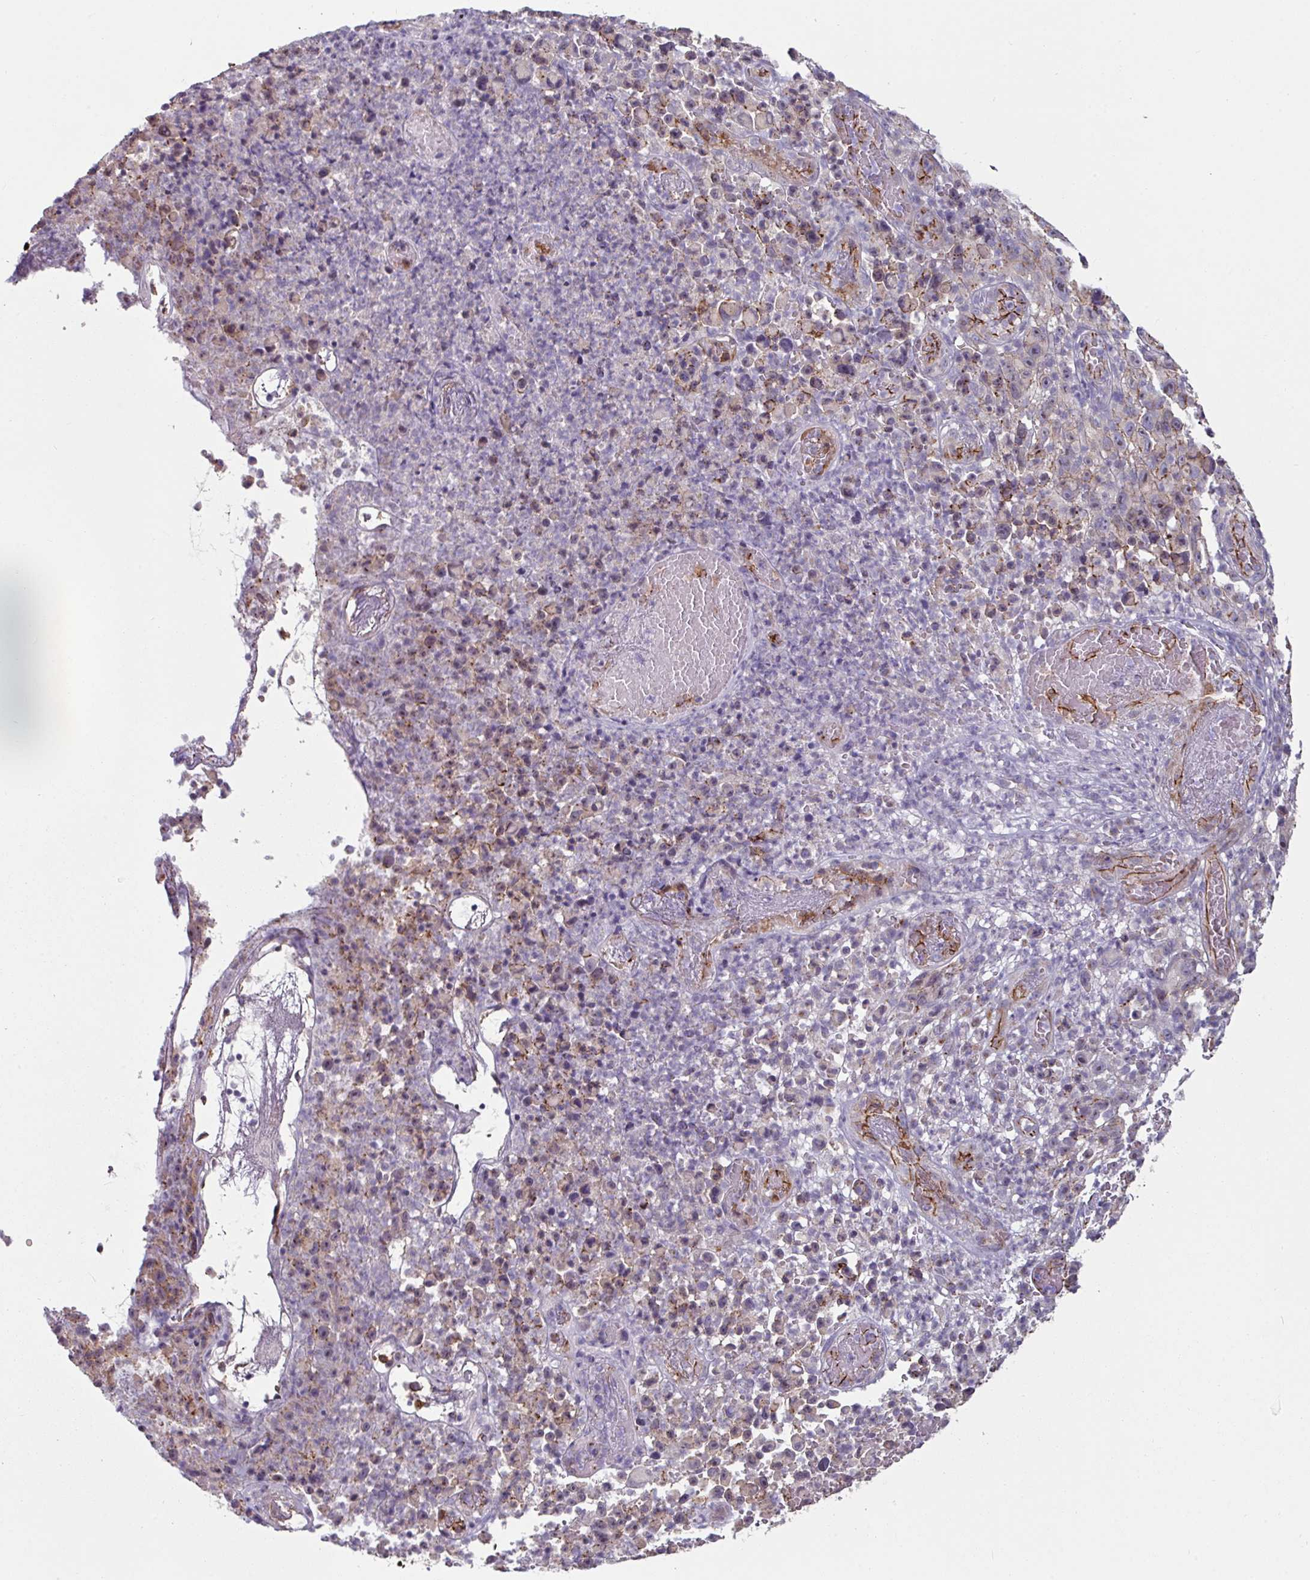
{"staining": {"intensity": "weak", "quantity": "<25%", "location": "nuclear"}, "tissue": "melanoma", "cell_type": "Tumor cells", "image_type": "cancer", "snomed": [{"axis": "morphology", "description": "Malignant melanoma, NOS"}, {"axis": "topography", "description": "Skin"}], "caption": "The histopathology image exhibits no significant expression in tumor cells of malignant melanoma.", "gene": "JUP", "patient": {"sex": "female", "age": 82}}